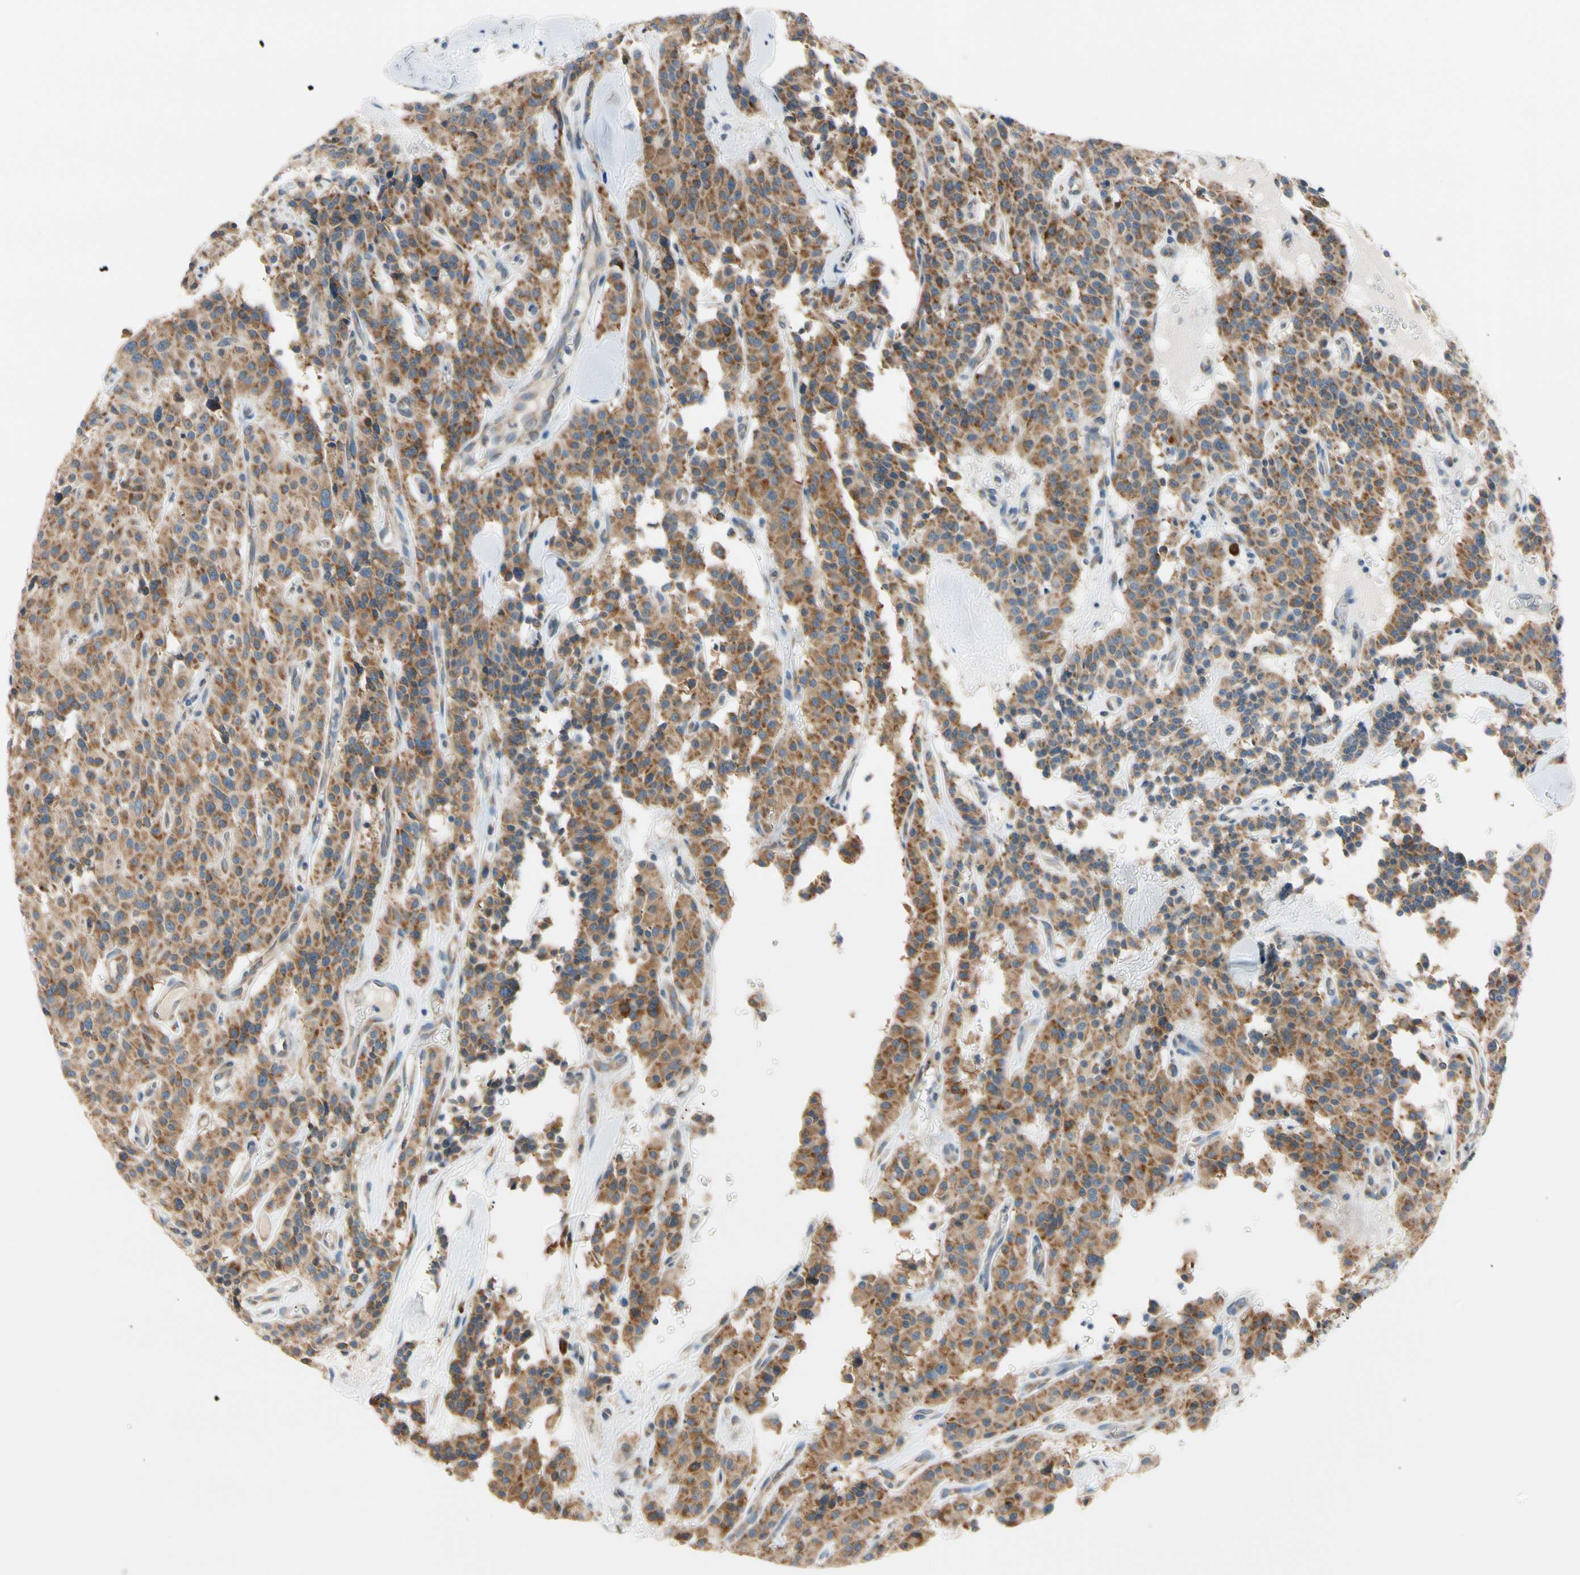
{"staining": {"intensity": "moderate", "quantity": ">75%", "location": "cytoplasmic/membranous"}, "tissue": "carcinoid", "cell_type": "Tumor cells", "image_type": "cancer", "snomed": [{"axis": "morphology", "description": "Carcinoid, malignant, NOS"}, {"axis": "topography", "description": "Lung"}], "caption": "There is medium levels of moderate cytoplasmic/membranous staining in tumor cells of malignant carcinoid, as demonstrated by immunohistochemical staining (brown color).", "gene": "RPN2", "patient": {"sex": "male", "age": 30}}